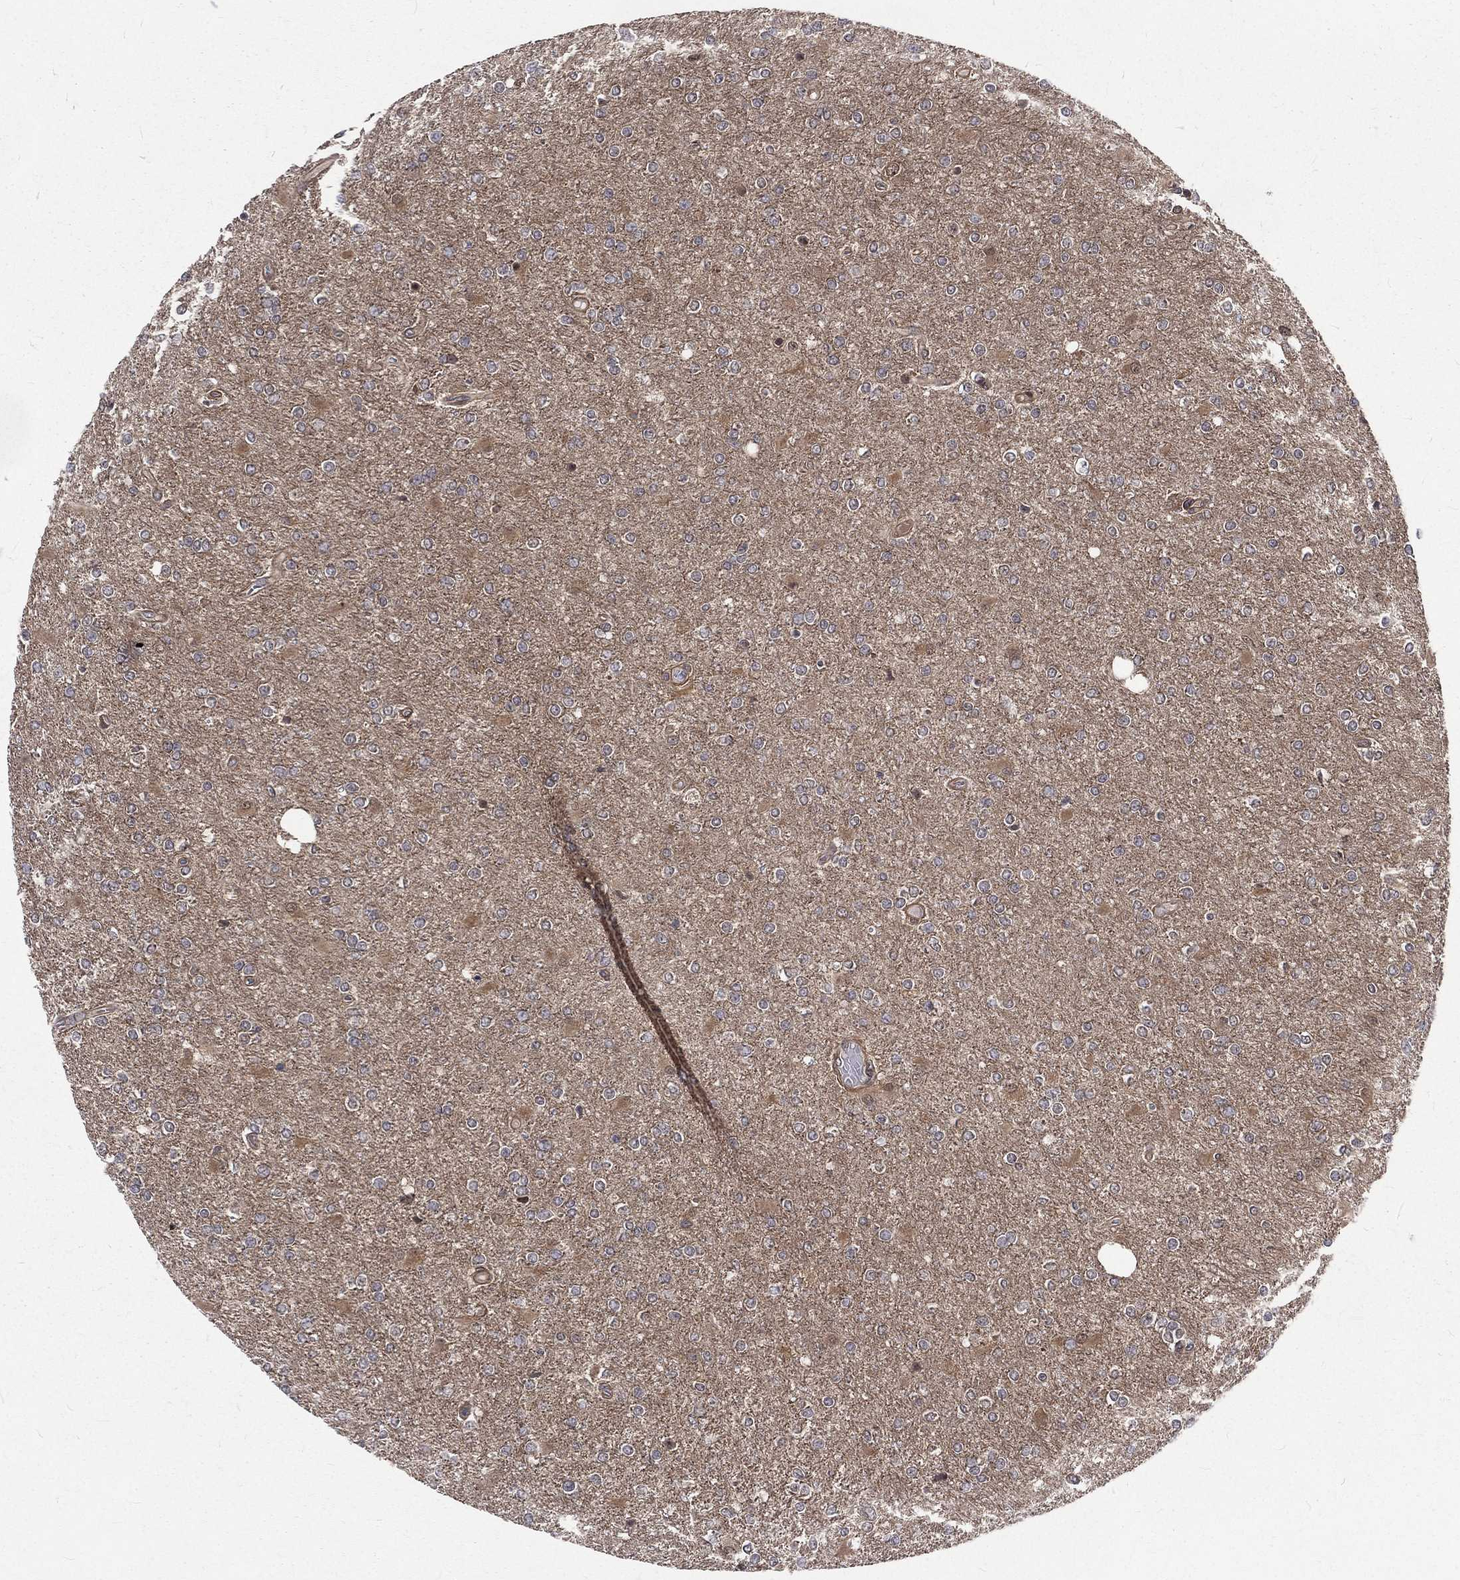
{"staining": {"intensity": "weak", "quantity": "<25%", "location": "cytoplasmic/membranous"}, "tissue": "glioma", "cell_type": "Tumor cells", "image_type": "cancer", "snomed": [{"axis": "morphology", "description": "Glioma, malignant, High grade"}, {"axis": "topography", "description": "Cerebral cortex"}], "caption": "Immunohistochemistry (IHC) photomicrograph of neoplastic tissue: human high-grade glioma (malignant) stained with DAB (3,3'-diaminobenzidine) displays no significant protein staining in tumor cells.", "gene": "ARL3", "patient": {"sex": "male", "age": 70}}